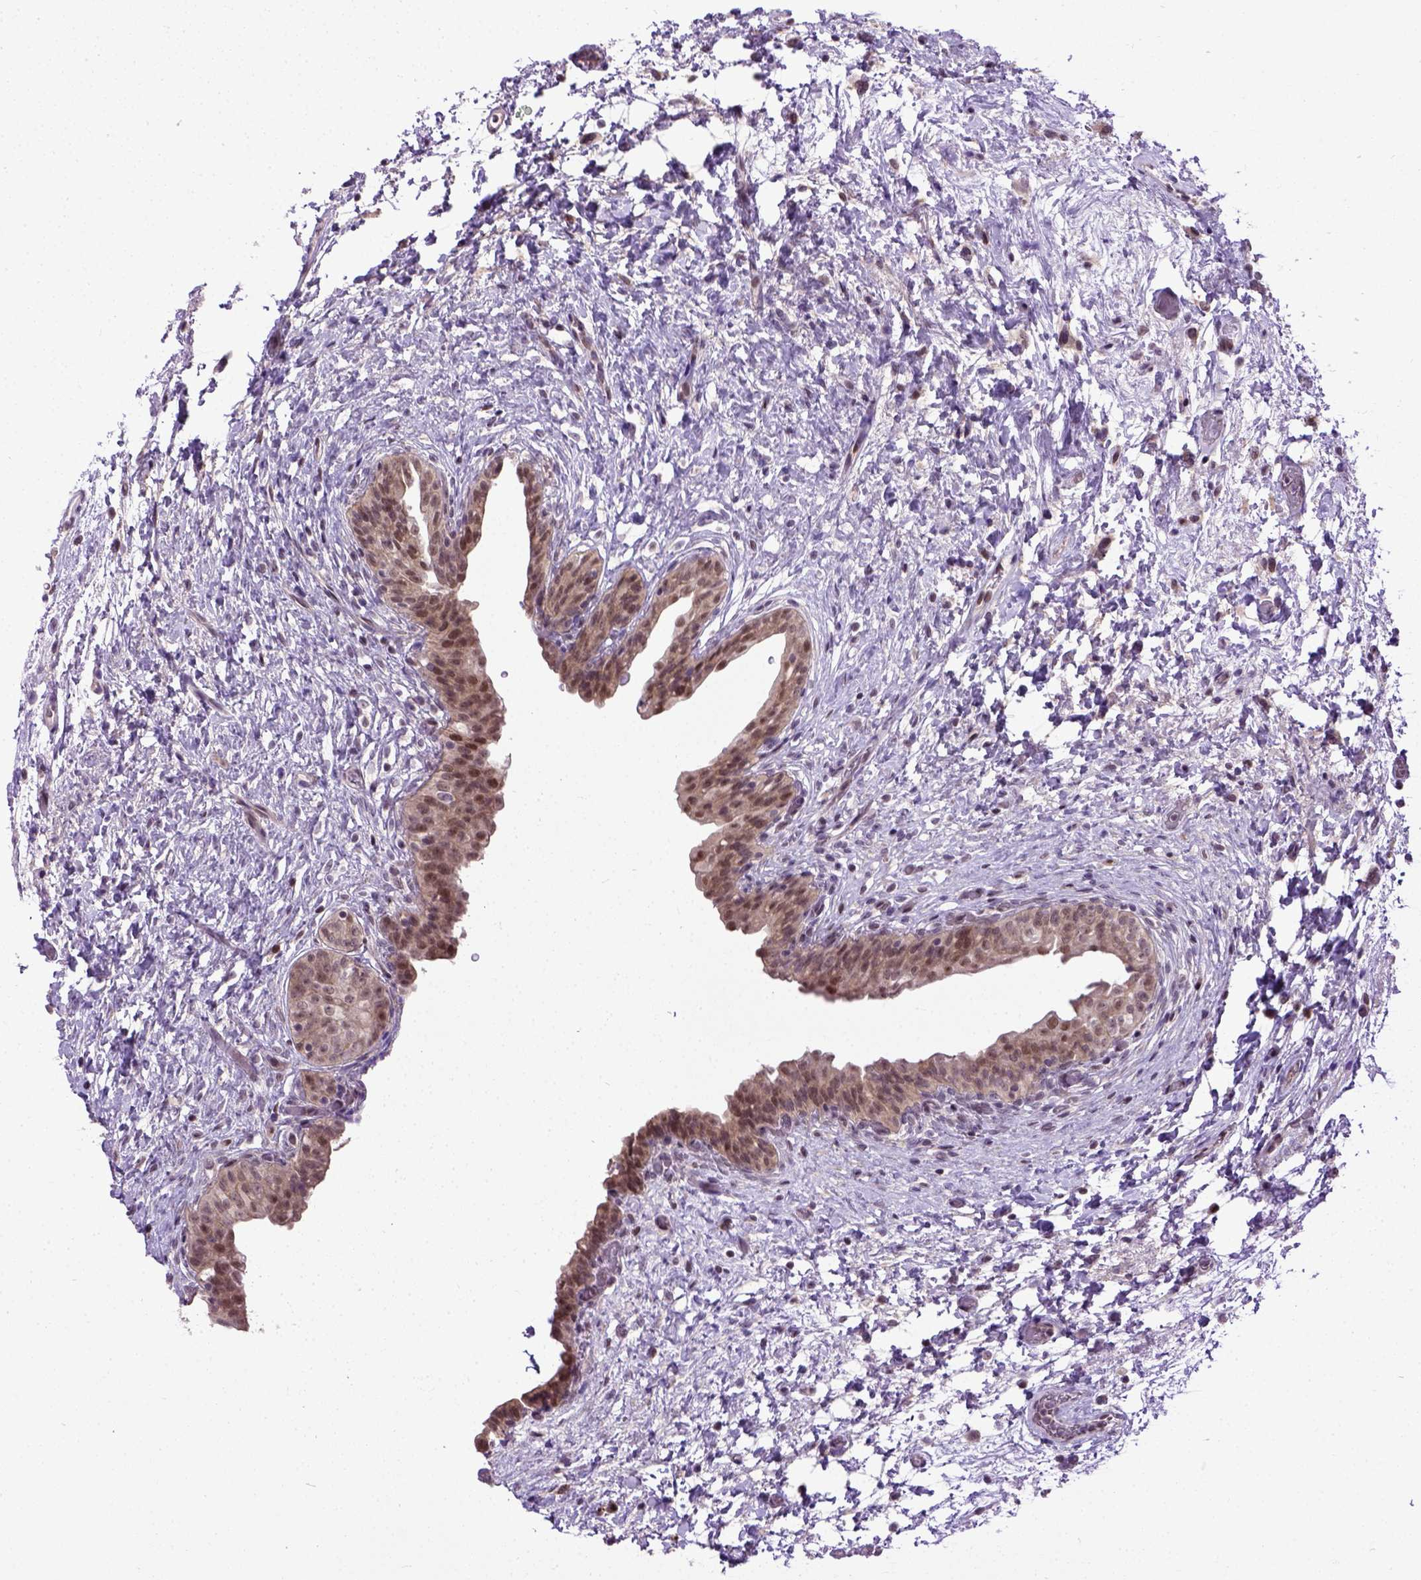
{"staining": {"intensity": "moderate", "quantity": ">75%", "location": "cytoplasmic/membranous,nuclear"}, "tissue": "urinary bladder", "cell_type": "Urothelial cells", "image_type": "normal", "snomed": [{"axis": "morphology", "description": "Normal tissue, NOS"}, {"axis": "topography", "description": "Urinary bladder"}], "caption": "Human urinary bladder stained with a brown dye exhibits moderate cytoplasmic/membranous,nuclear positive expression in approximately >75% of urothelial cells.", "gene": "UBA3", "patient": {"sex": "male", "age": 69}}